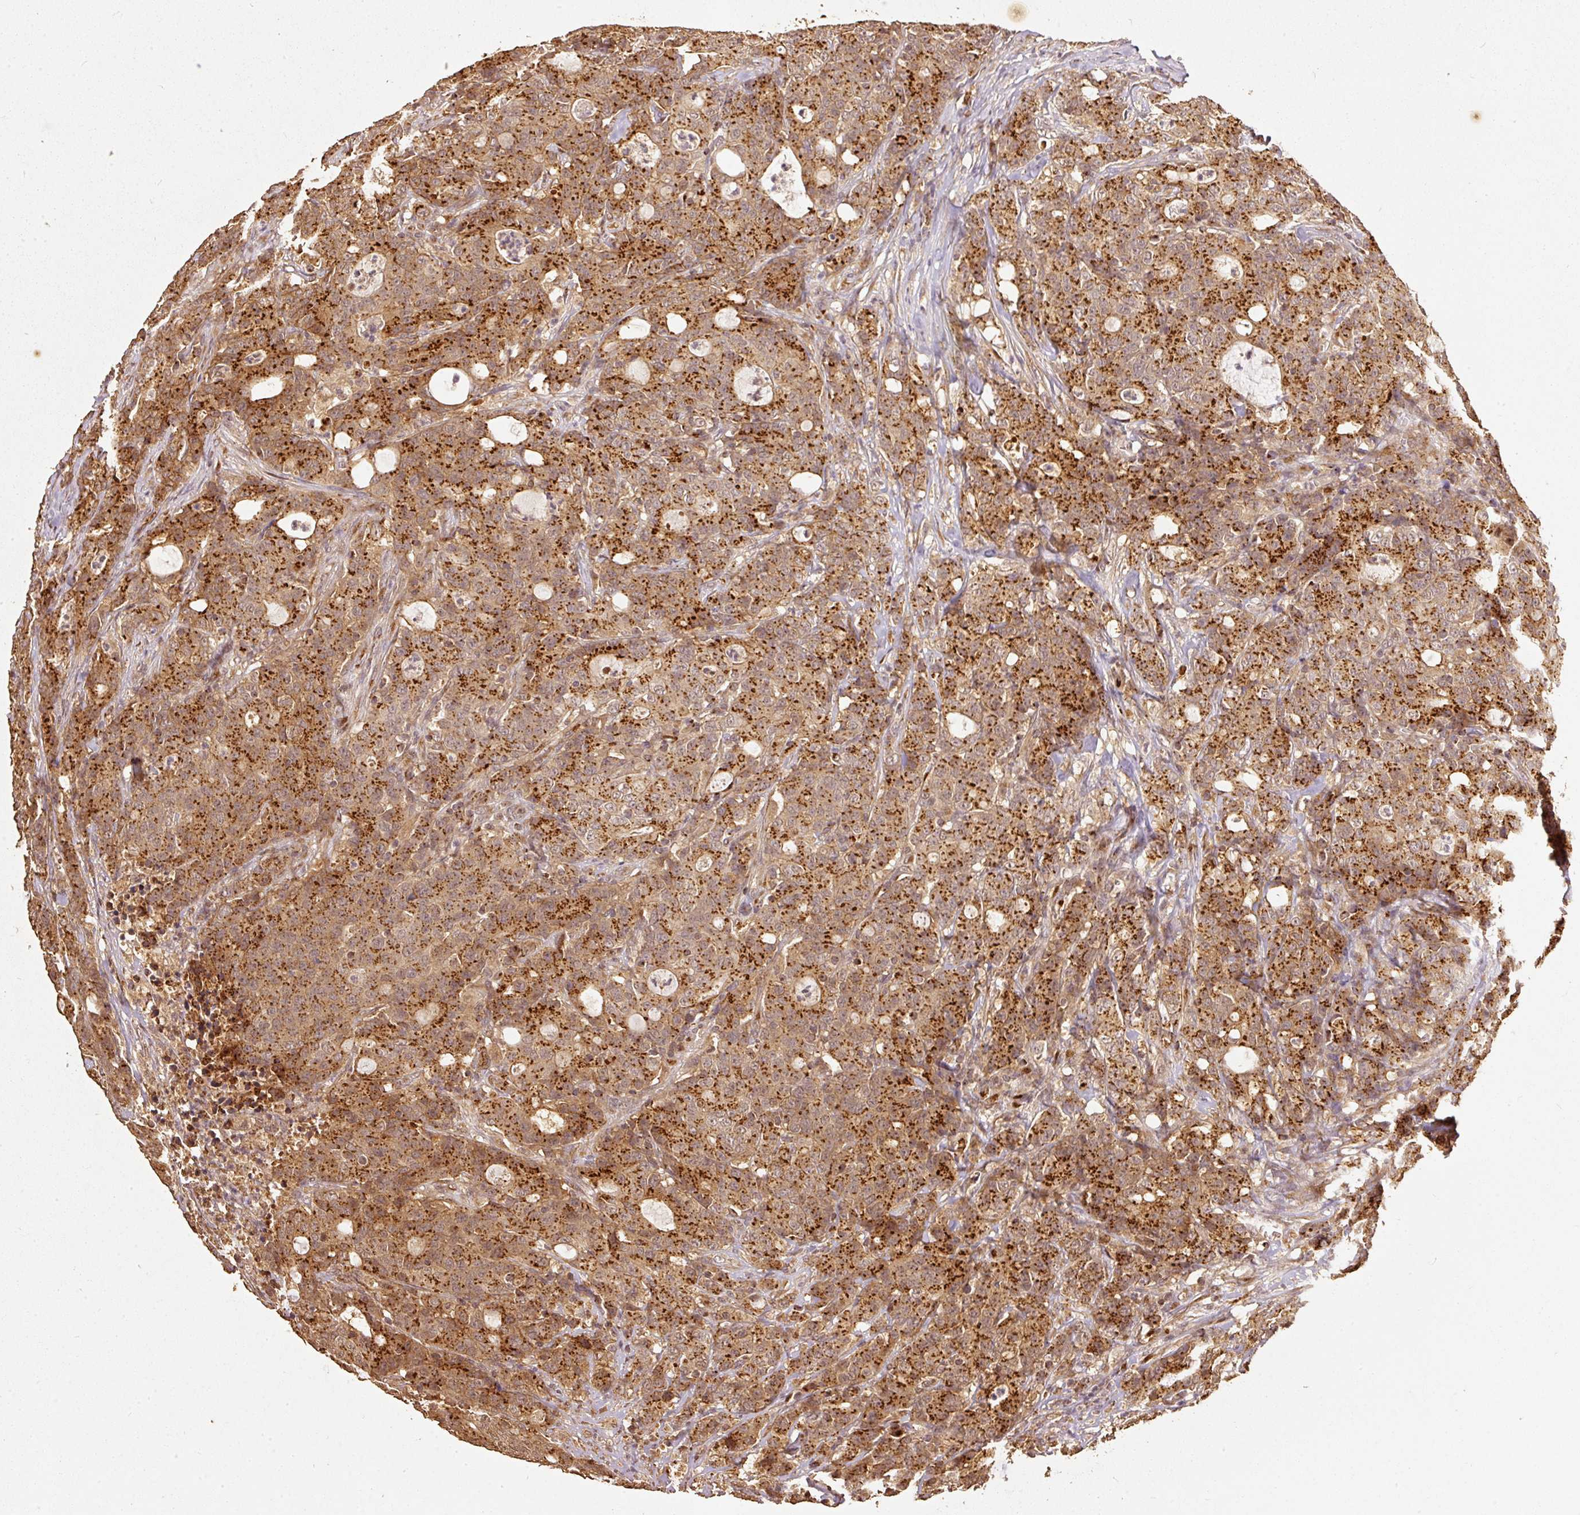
{"staining": {"intensity": "strong", "quantity": ">75%", "location": "cytoplasmic/membranous"}, "tissue": "colorectal cancer", "cell_type": "Tumor cells", "image_type": "cancer", "snomed": [{"axis": "morphology", "description": "Adenocarcinoma, NOS"}, {"axis": "topography", "description": "Colon"}], "caption": "The image reveals a brown stain indicating the presence of a protein in the cytoplasmic/membranous of tumor cells in adenocarcinoma (colorectal).", "gene": "FUT8", "patient": {"sex": "male", "age": 83}}